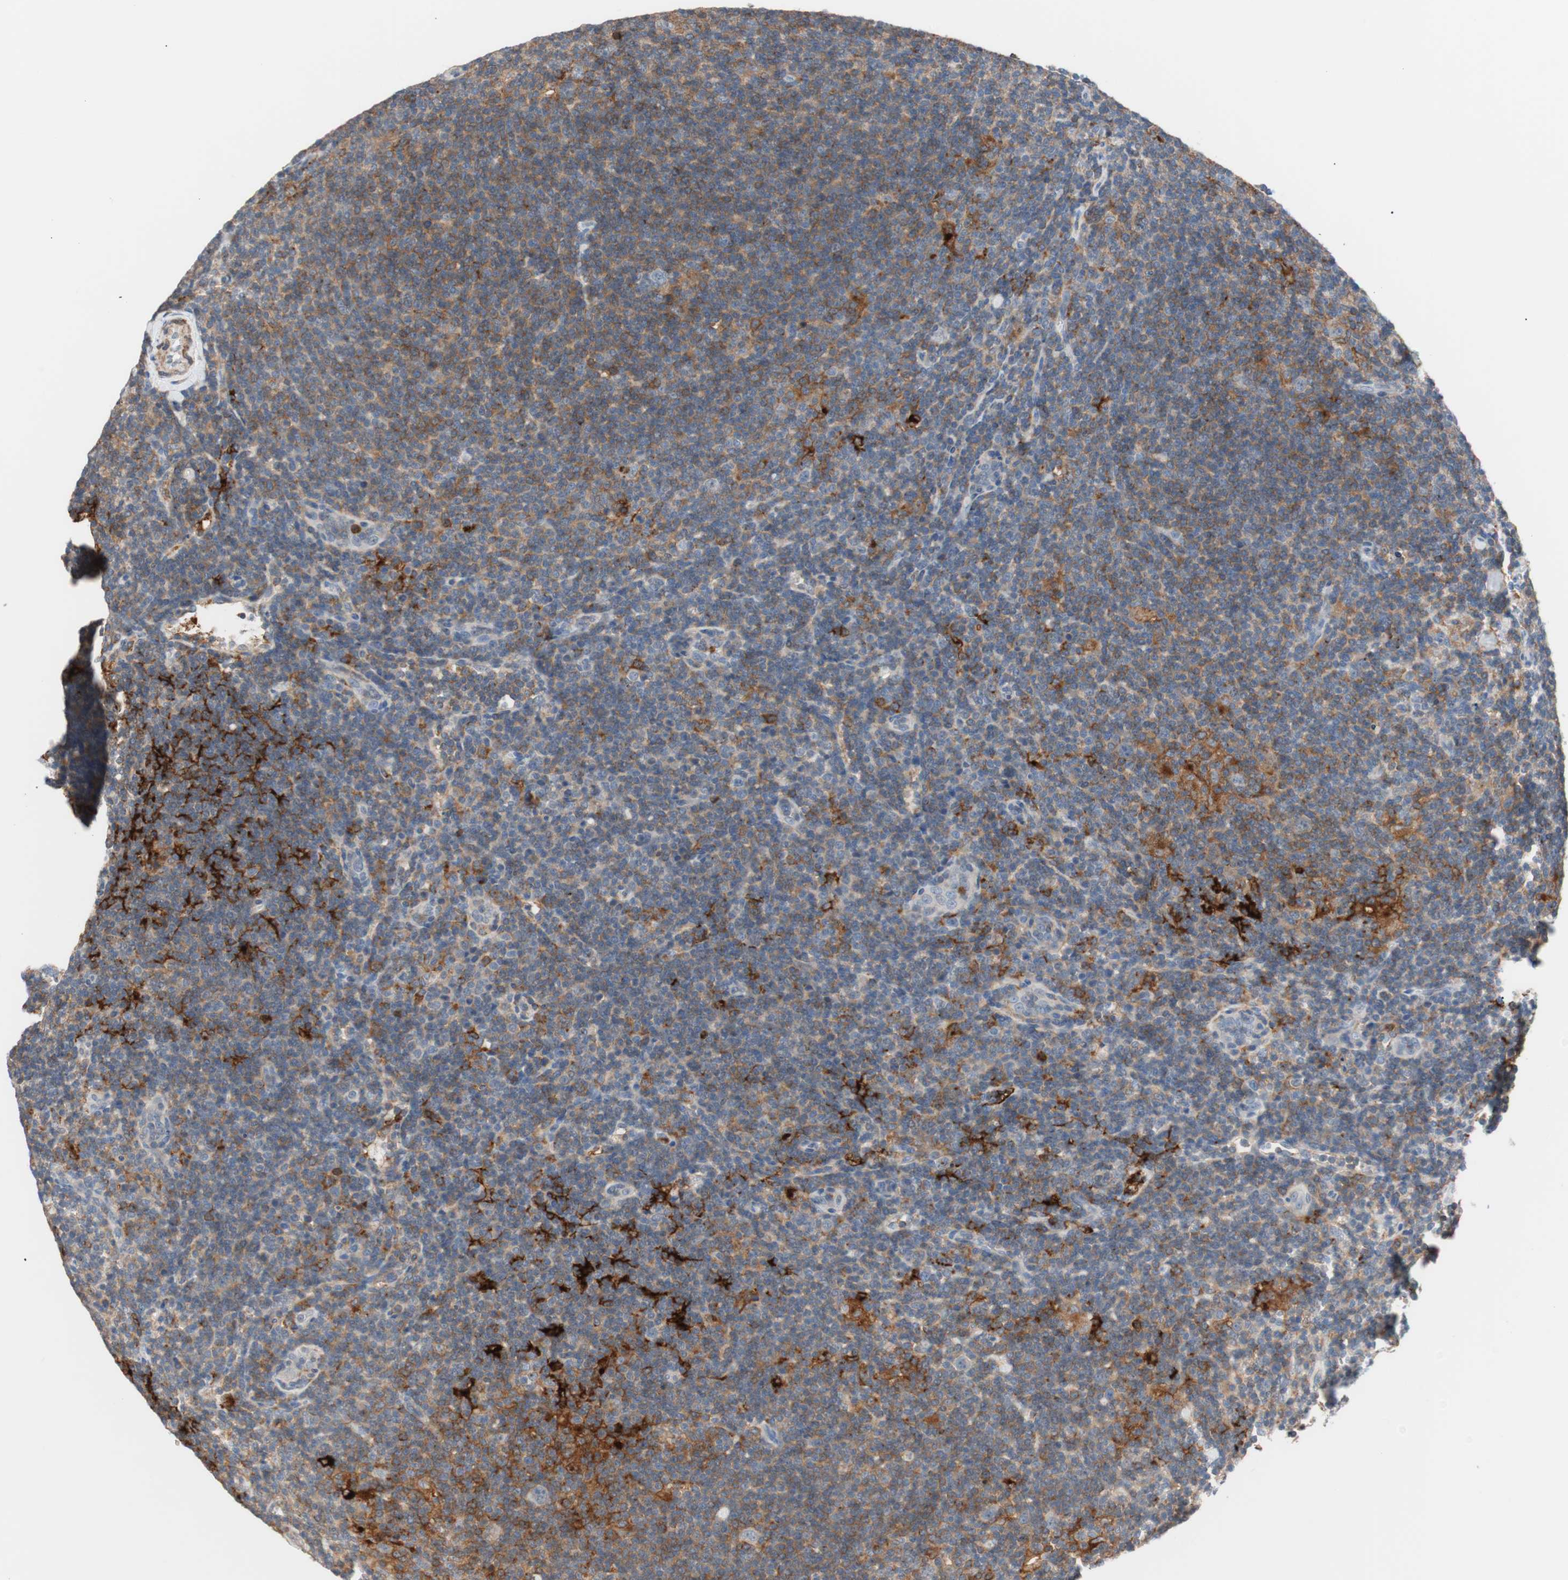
{"staining": {"intensity": "negative", "quantity": "none", "location": "none"}, "tissue": "lymphoma", "cell_type": "Tumor cells", "image_type": "cancer", "snomed": [{"axis": "morphology", "description": "Hodgkin's disease, NOS"}, {"axis": "topography", "description": "Lymph node"}], "caption": "Immunohistochemistry (IHC) photomicrograph of neoplastic tissue: lymphoma stained with DAB exhibits no significant protein expression in tumor cells.", "gene": "LITAF", "patient": {"sex": "female", "age": 57}}